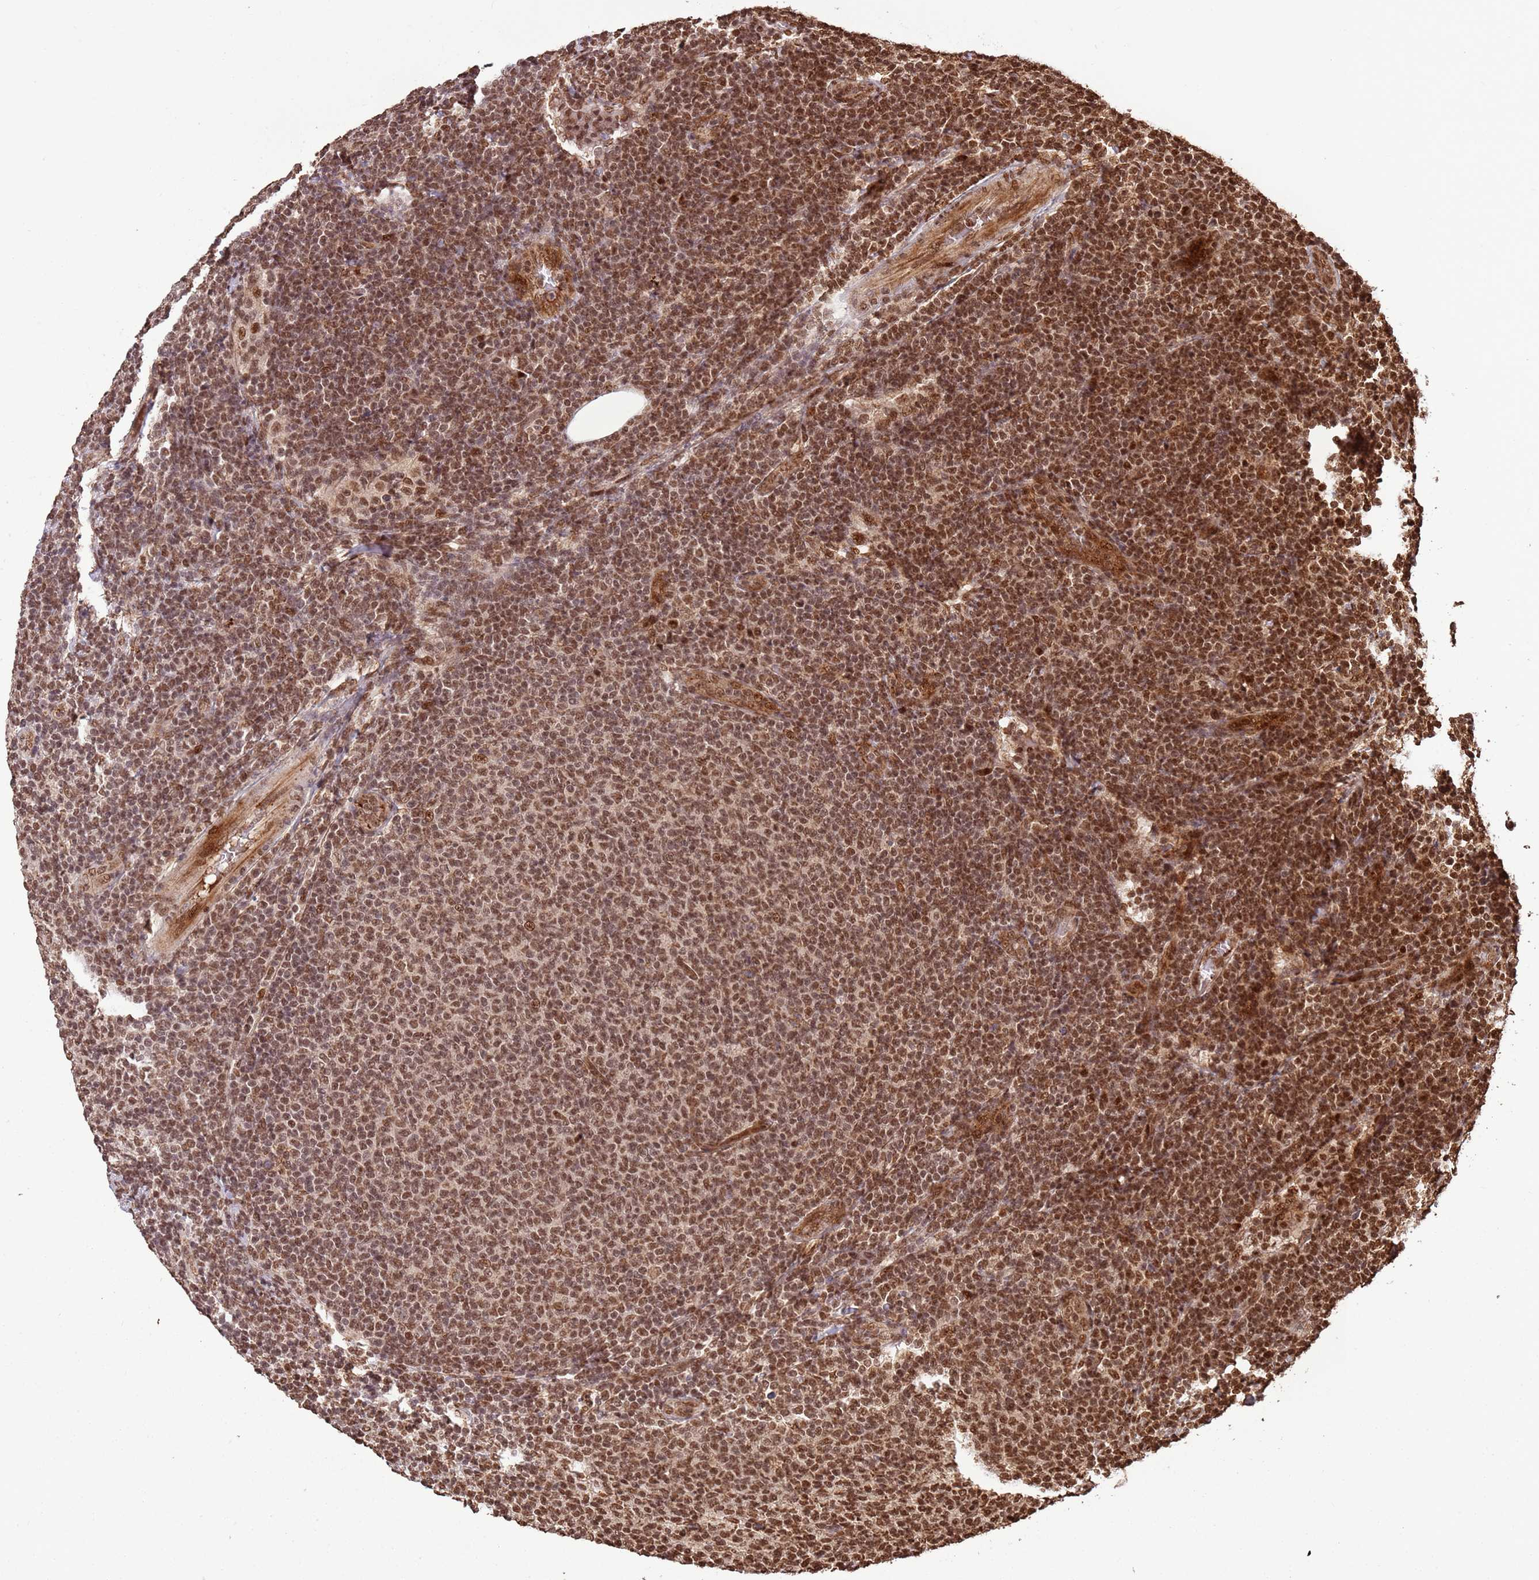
{"staining": {"intensity": "moderate", "quantity": ">75%", "location": "nuclear"}, "tissue": "lymphoma", "cell_type": "Tumor cells", "image_type": "cancer", "snomed": [{"axis": "morphology", "description": "Malignant lymphoma, non-Hodgkin's type, Low grade"}, {"axis": "topography", "description": "Lymph node"}], "caption": "Low-grade malignant lymphoma, non-Hodgkin's type stained with DAB (3,3'-diaminobenzidine) IHC displays medium levels of moderate nuclear staining in approximately >75% of tumor cells. (brown staining indicates protein expression, while blue staining denotes nuclei).", "gene": "ZBTB12", "patient": {"sex": "male", "age": 66}}